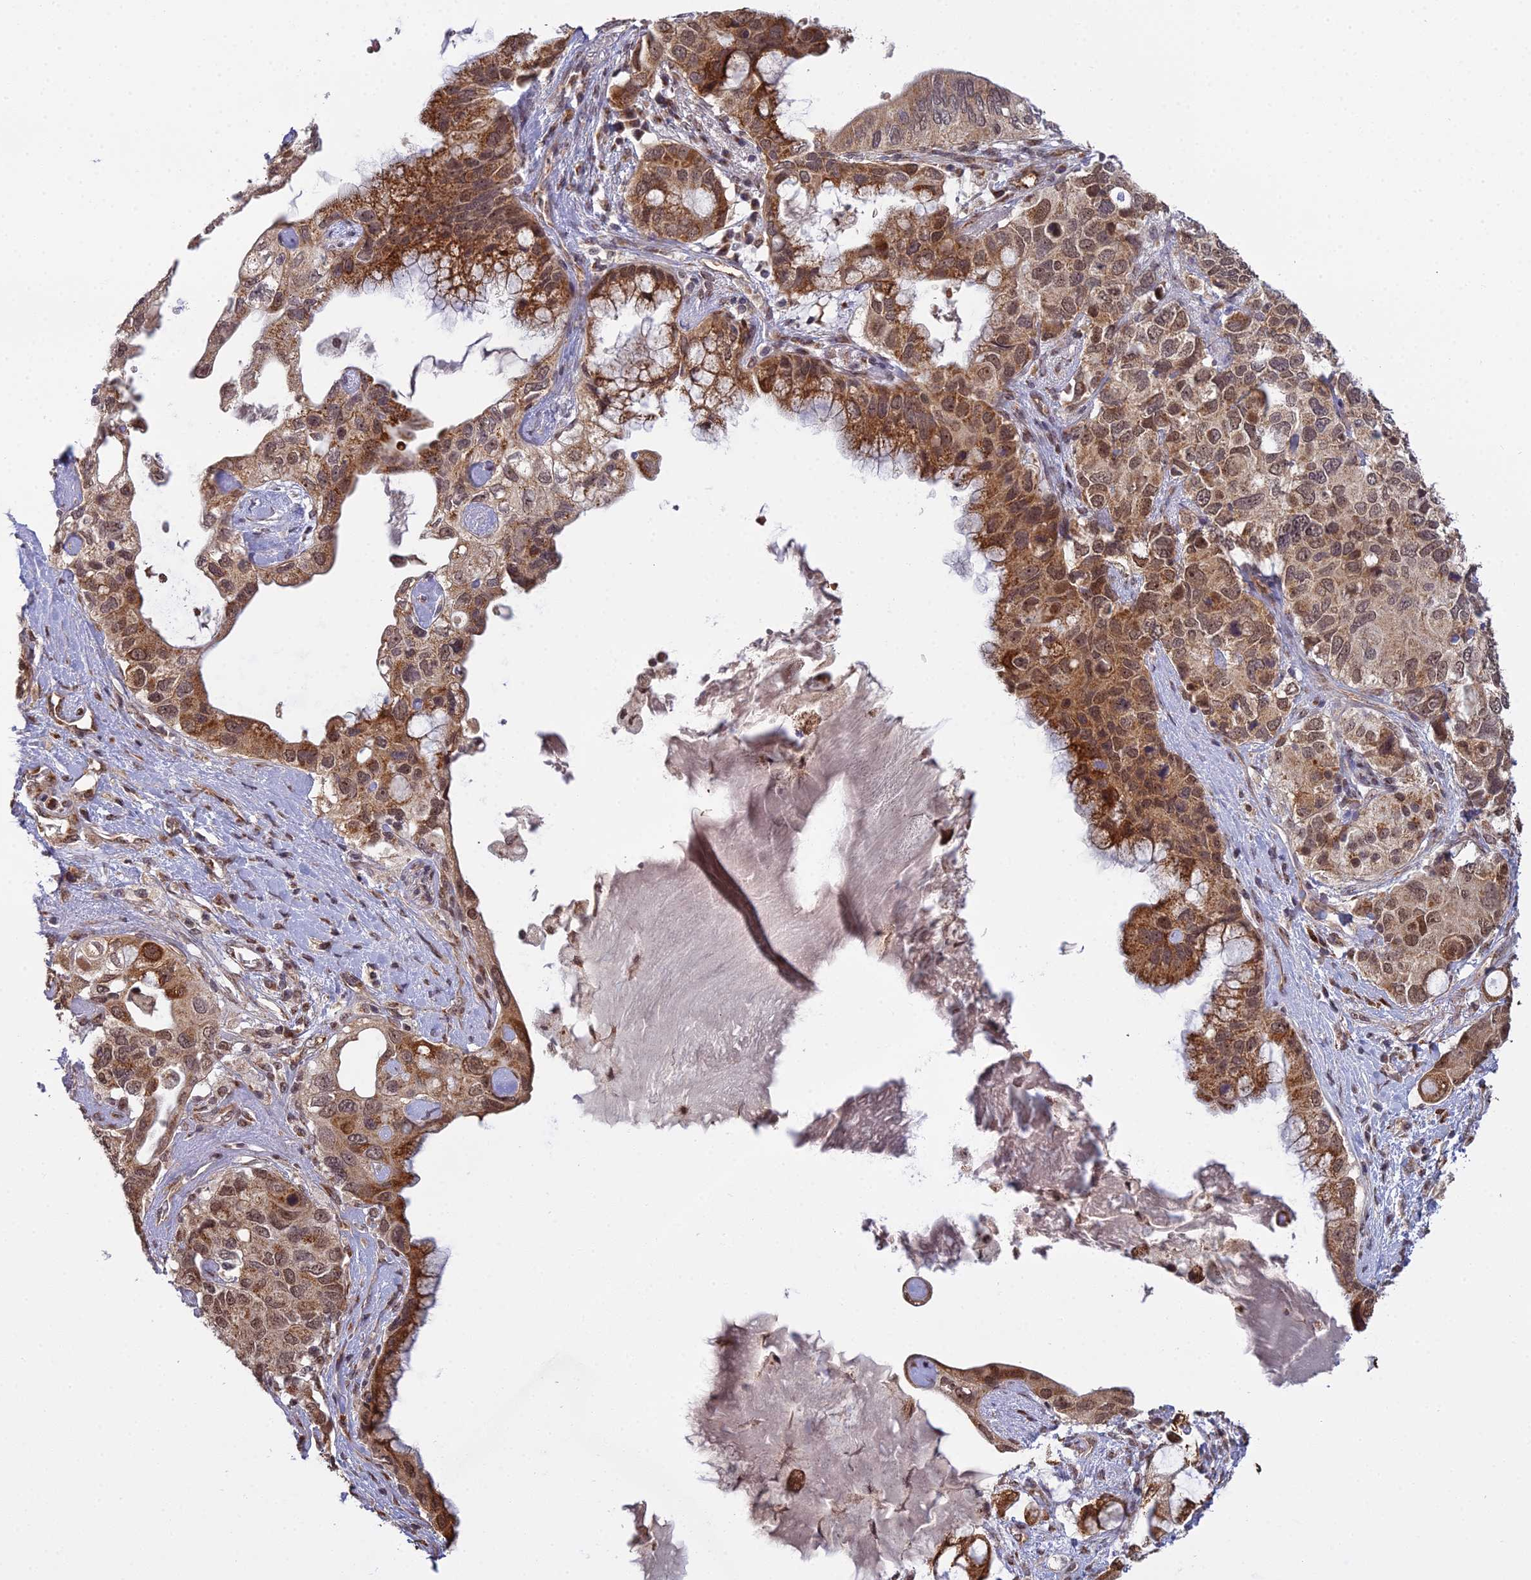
{"staining": {"intensity": "moderate", "quantity": ">75%", "location": "cytoplasmic/membranous,nuclear"}, "tissue": "pancreatic cancer", "cell_type": "Tumor cells", "image_type": "cancer", "snomed": [{"axis": "morphology", "description": "Adenocarcinoma, NOS"}, {"axis": "topography", "description": "Pancreas"}], "caption": "Pancreatic adenocarcinoma stained with a brown dye demonstrates moderate cytoplasmic/membranous and nuclear positive expression in about >75% of tumor cells.", "gene": "MEOX1", "patient": {"sex": "female", "age": 56}}